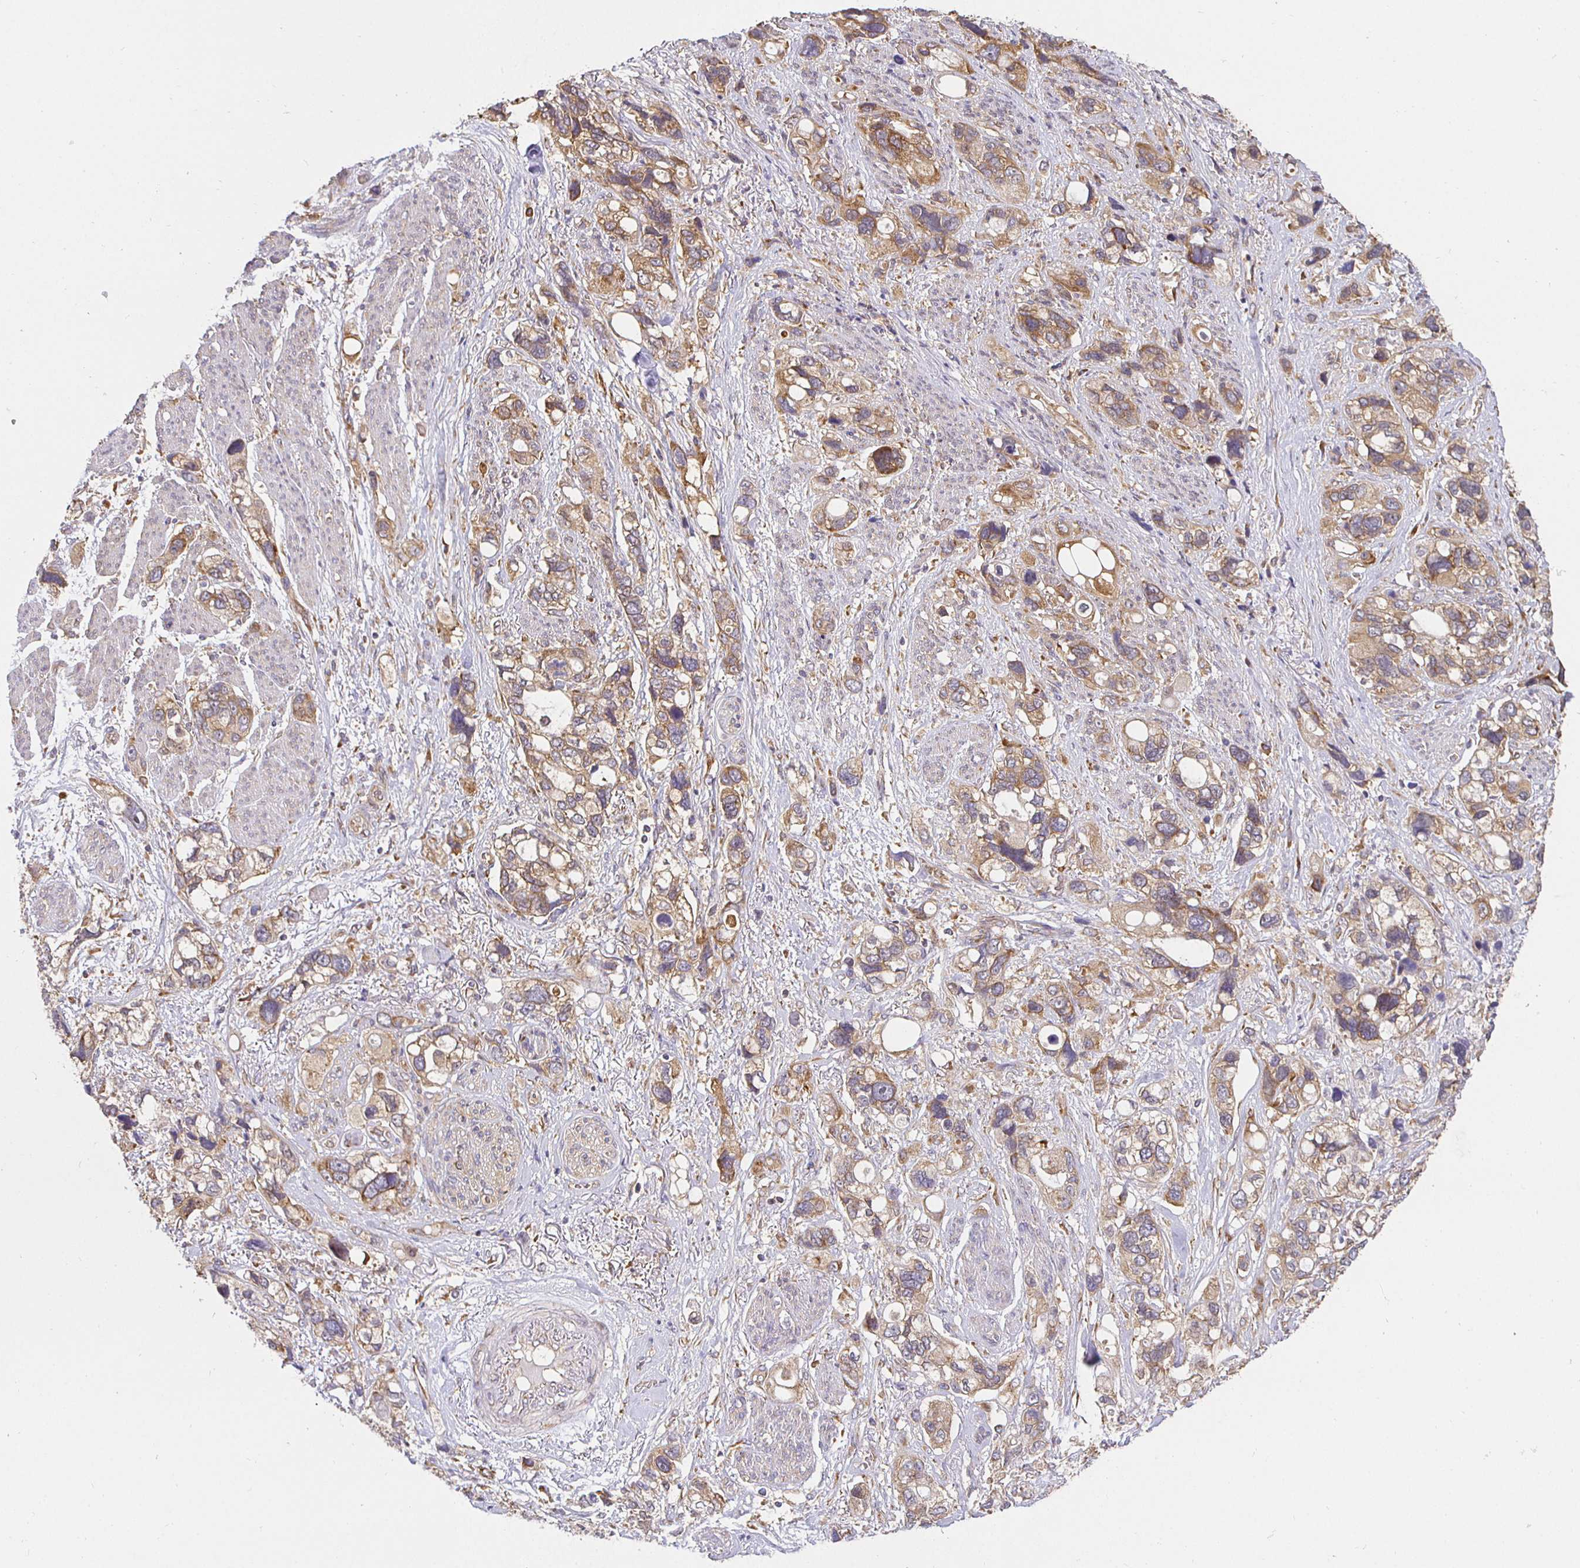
{"staining": {"intensity": "moderate", "quantity": ">75%", "location": "cytoplasmic/membranous"}, "tissue": "stomach cancer", "cell_type": "Tumor cells", "image_type": "cancer", "snomed": [{"axis": "morphology", "description": "Adenocarcinoma, NOS"}, {"axis": "topography", "description": "Stomach, upper"}], "caption": "Stomach adenocarcinoma tissue displays moderate cytoplasmic/membranous staining in about >75% of tumor cells, visualized by immunohistochemistry.", "gene": "IRAK1", "patient": {"sex": "female", "age": 81}}